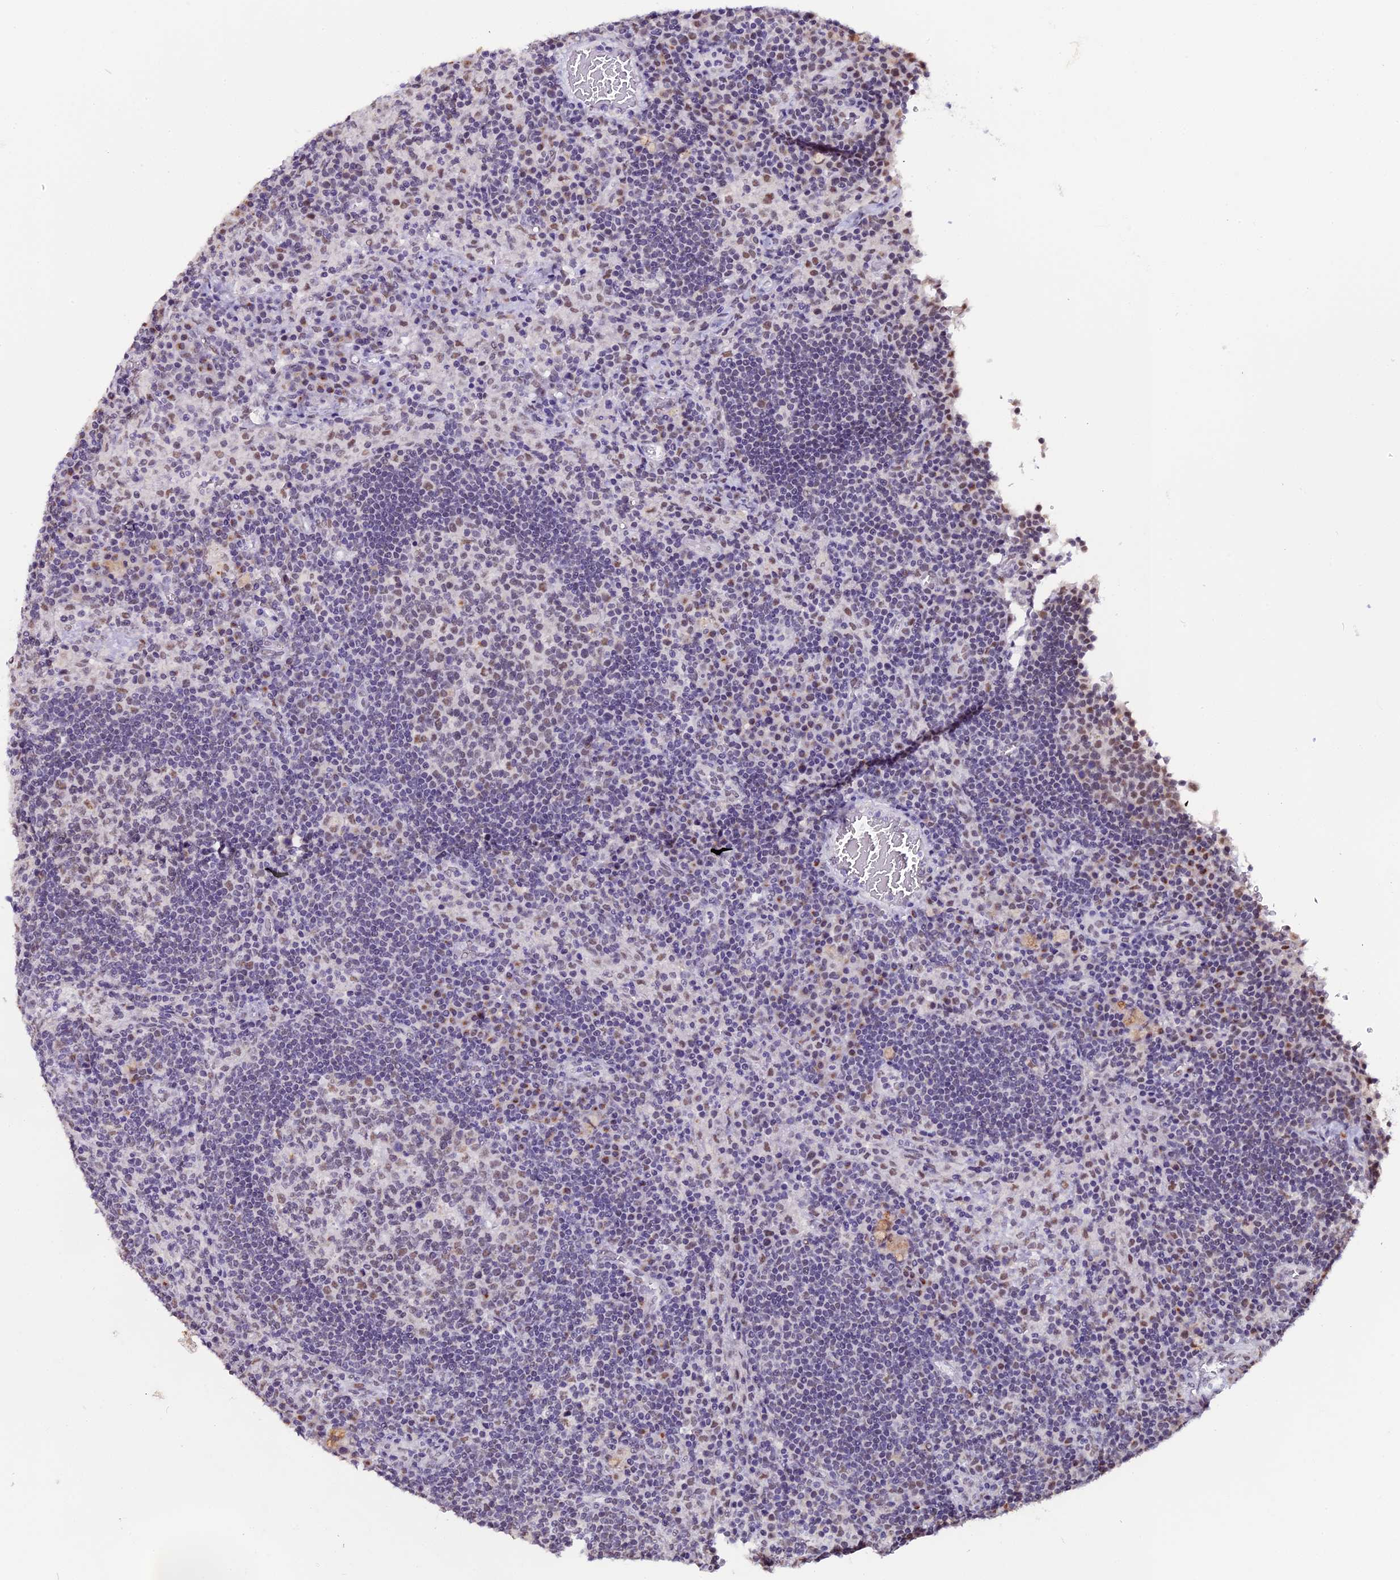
{"staining": {"intensity": "moderate", "quantity": "<25%", "location": "nuclear"}, "tissue": "lymph node", "cell_type": "Germinal center cells", "image_type": "normal", "snomed": [{"axis": "morphology", "description": "Normal tissue, NOS"}, {"axis": "topography", "description": "Lymph node"}], "caption": "Protein expression analysis of unremarkable human lymph node reveals moderate nuclear staining in approximately <25% of germinal center cells. Ihc stains the protein of interest in brown and the nuclei are stained blue.", "gene": "NCBP1", "patient": {"sex": "male", "age": 58}}